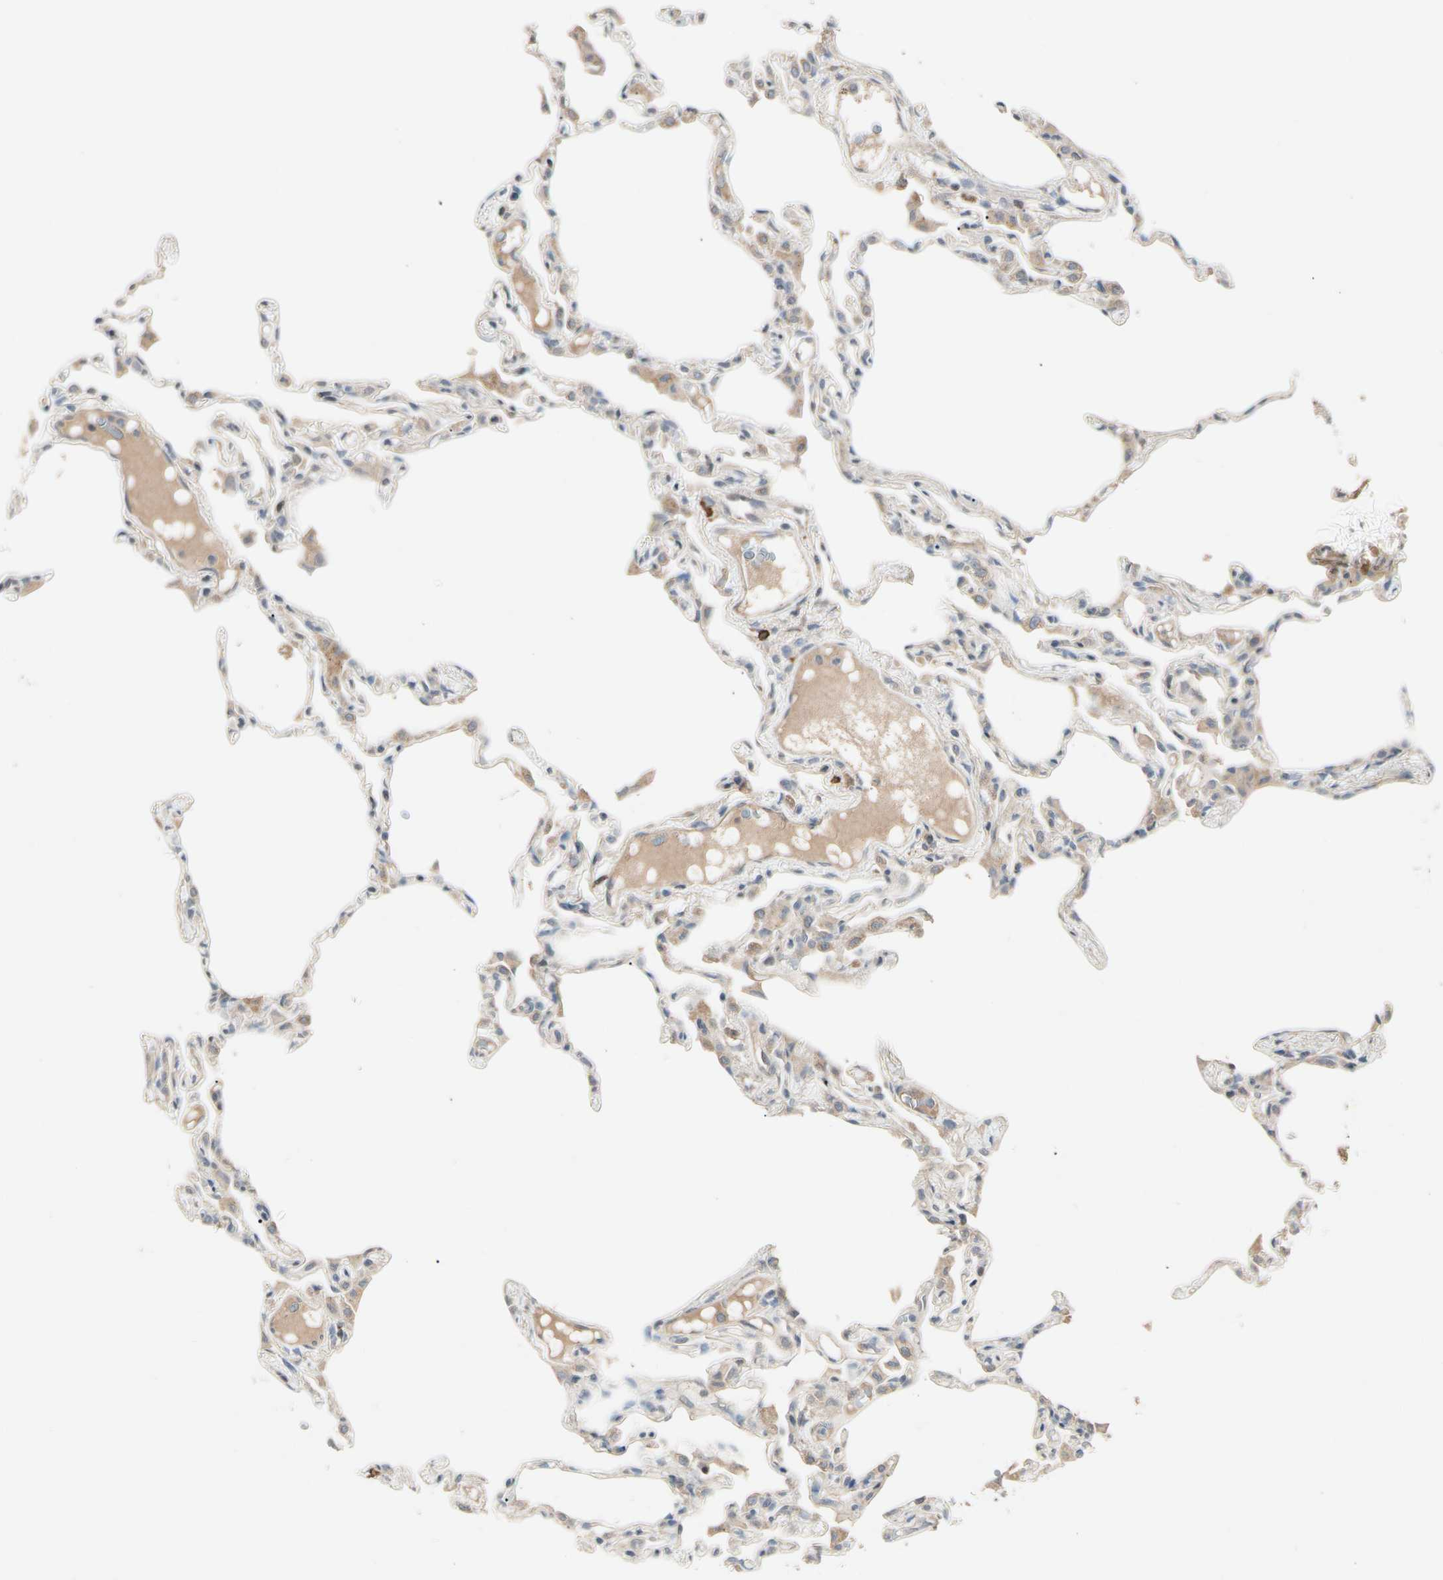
{"staining": {"intensity": "weak", "quantity": "25%-75%", "location": "cytoplasmic/membranous"}, "tissue": "lung", "cell_type": "Alveolar cells", "image_type": "normal", "snomed": [{"axis": "morphology", "description": "Normal tissue, NOS"}, {"axis": "topography", "description": "Lung"}], "caption": "High-magnification brightfield microscopy of unremarkable lung stained with DAB (3,3'-diaminobenzidine) (brown) and counterstained with hematoxylin (blue). alveolar cells exhibit weak cytoplasmic/membranous positivity is identified in approximately25%-75% of cells.", "gene": "ATG4C", "patient": {"sex": "female", "age": 49}}